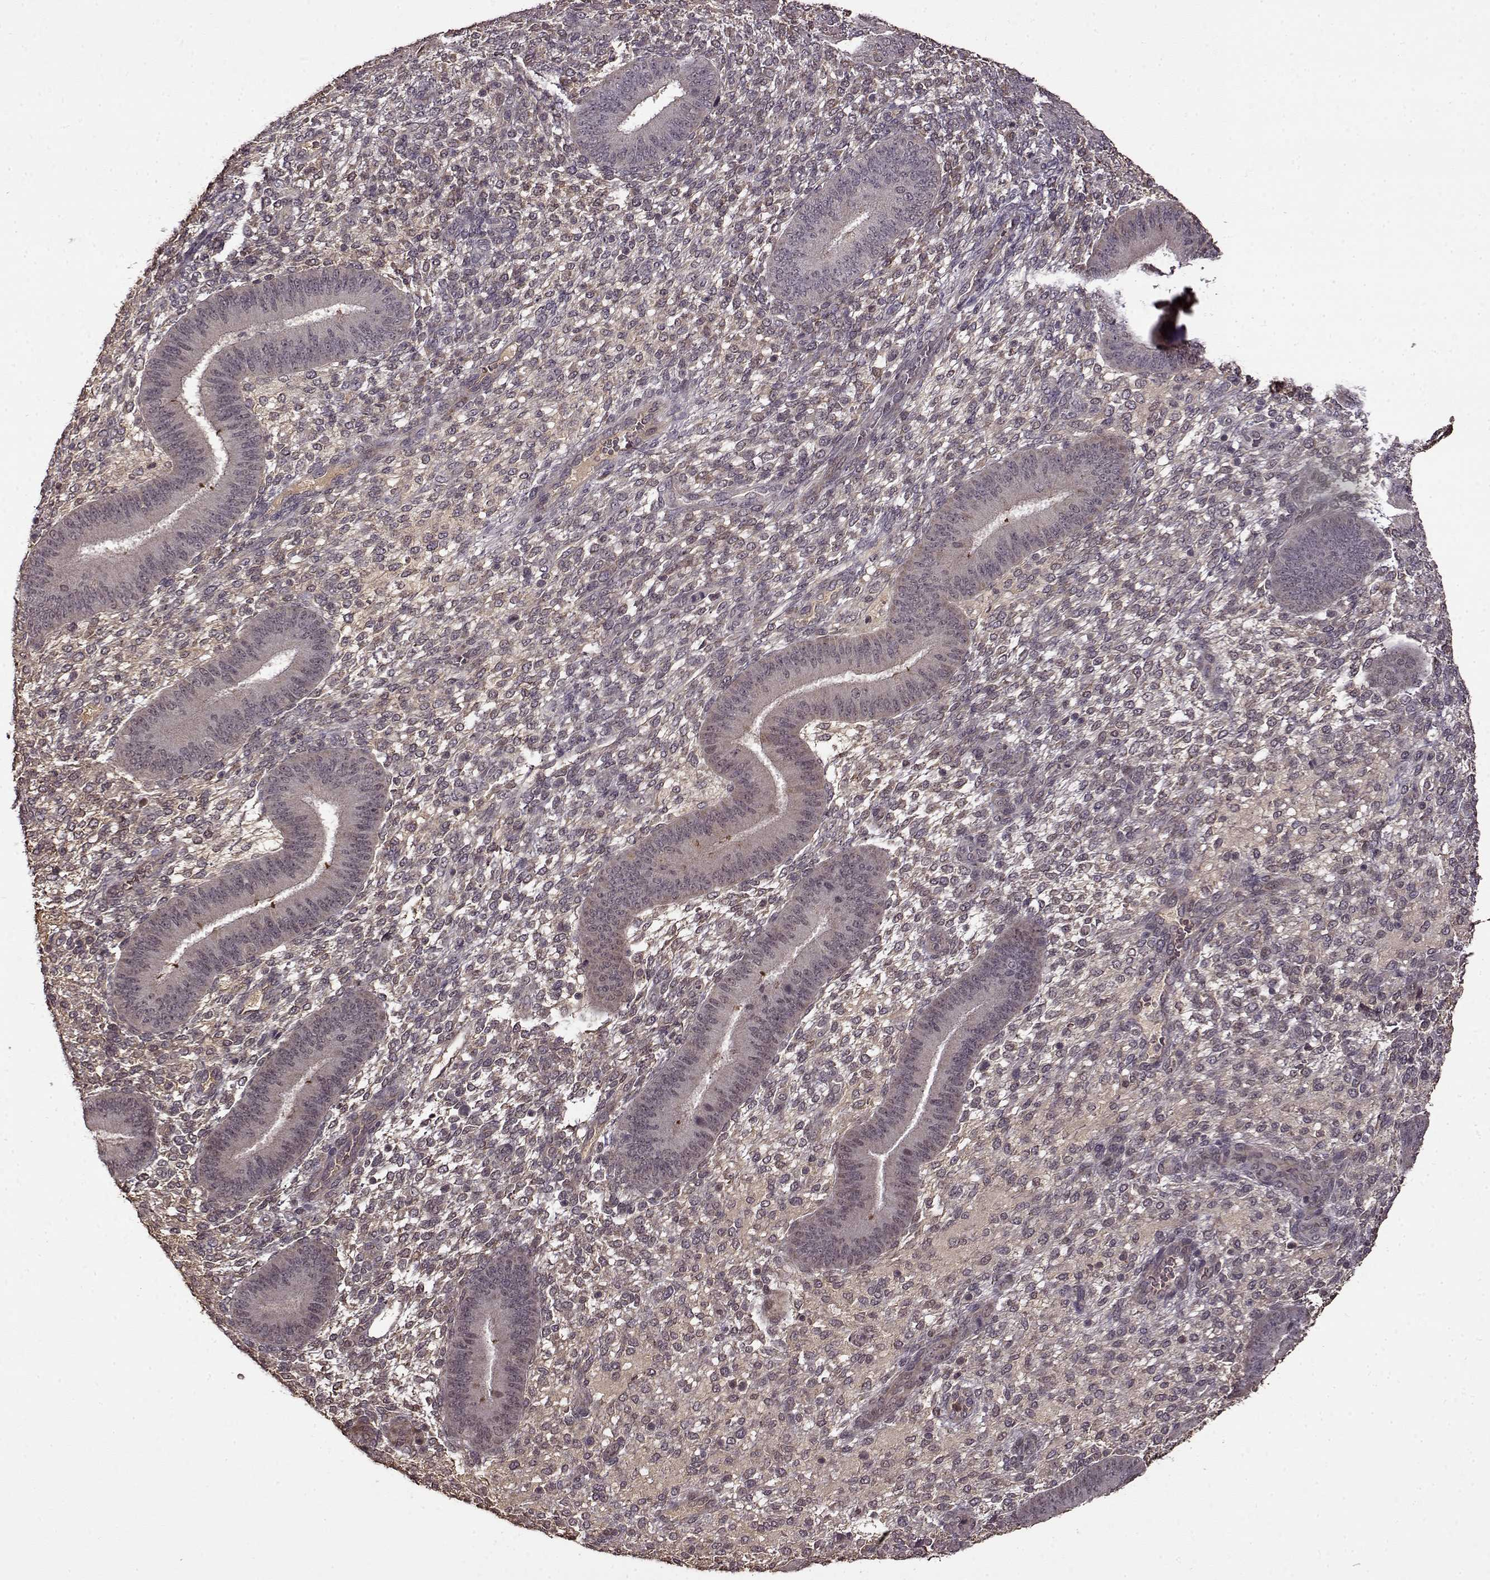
{"staining": {"intensity": "weak", "quantity": "<25%", "location": "cytoplasmic/membranous"}, "tissue": "endometrium", "cell_type": "Cells in endometrial stroma", "image_type": "normal", "snomed": [{"axis": "morphology", "description": "Normal tissue, NOS"}, {"axis": "topography", "description": "Endometrium"}], "caption": "Micrograph shows no protein staining in cells in endometrial stroma of normal endometrium.", "gene": "MAIP1", "patient": {"sex": "female", "age": 39}}